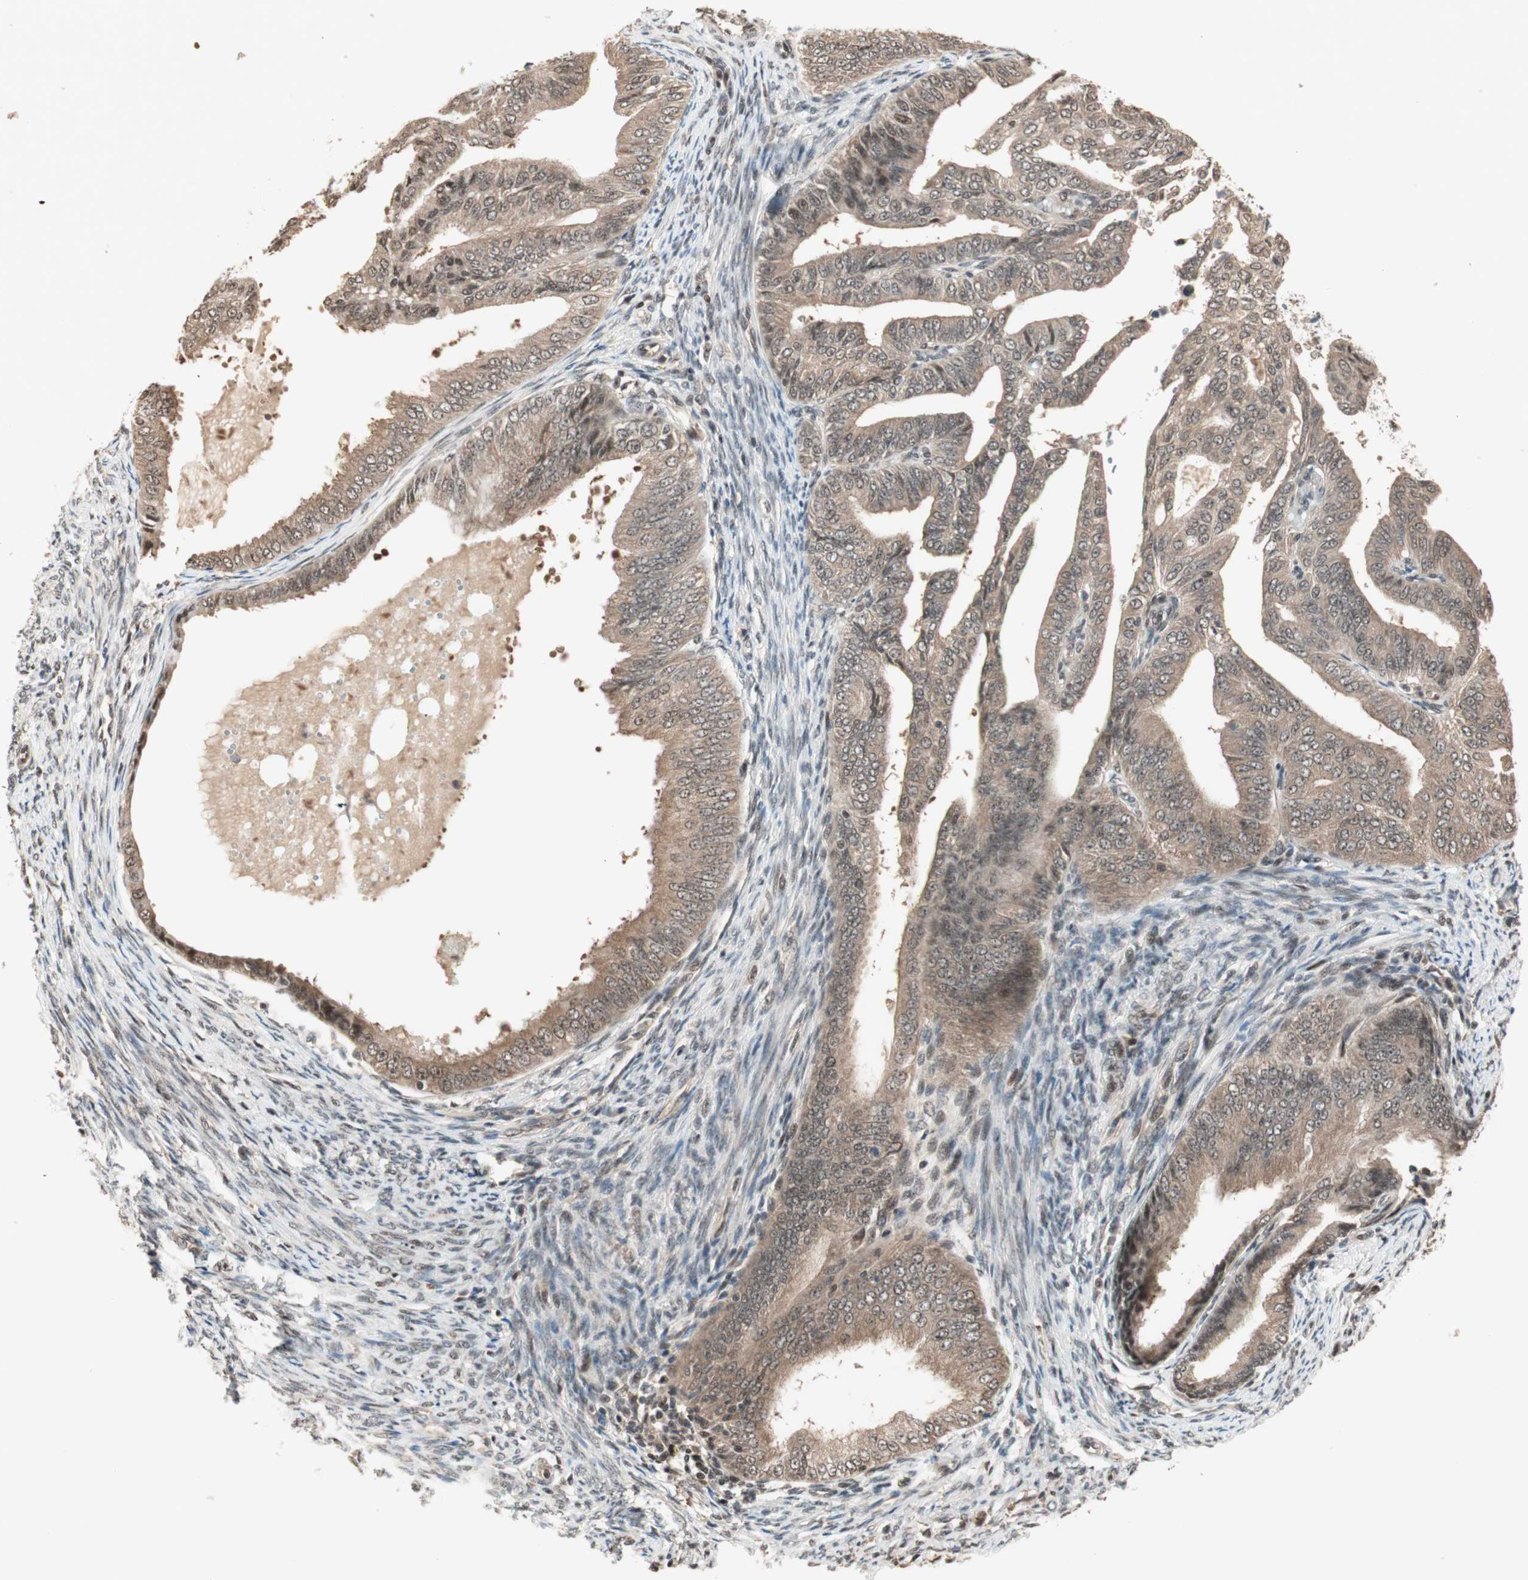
{"staining": {"intensity": "weak", "quantity": ">75%", "location": "cytoplasmic/membranous"}, "tissue": "endometrial cancer", "cell_type": "Tumor cells", "image_type": "cancer", "snomed": [{"axis": "morphology", "description": "Adenocarcinoma, NOS"}, {"axis": "topography", "description": "Endometrium"}], "caption": "Immunohistochemistry photomicrograph of human adenocarcinoma (endometrial) stained for a protein (brown), which displays low levels of weak cytoplasmic/membranous positivity in approximately >75% of tumor cells.", "gene": "ZNF701", "patient": {"sex": "female", "age": 58}}